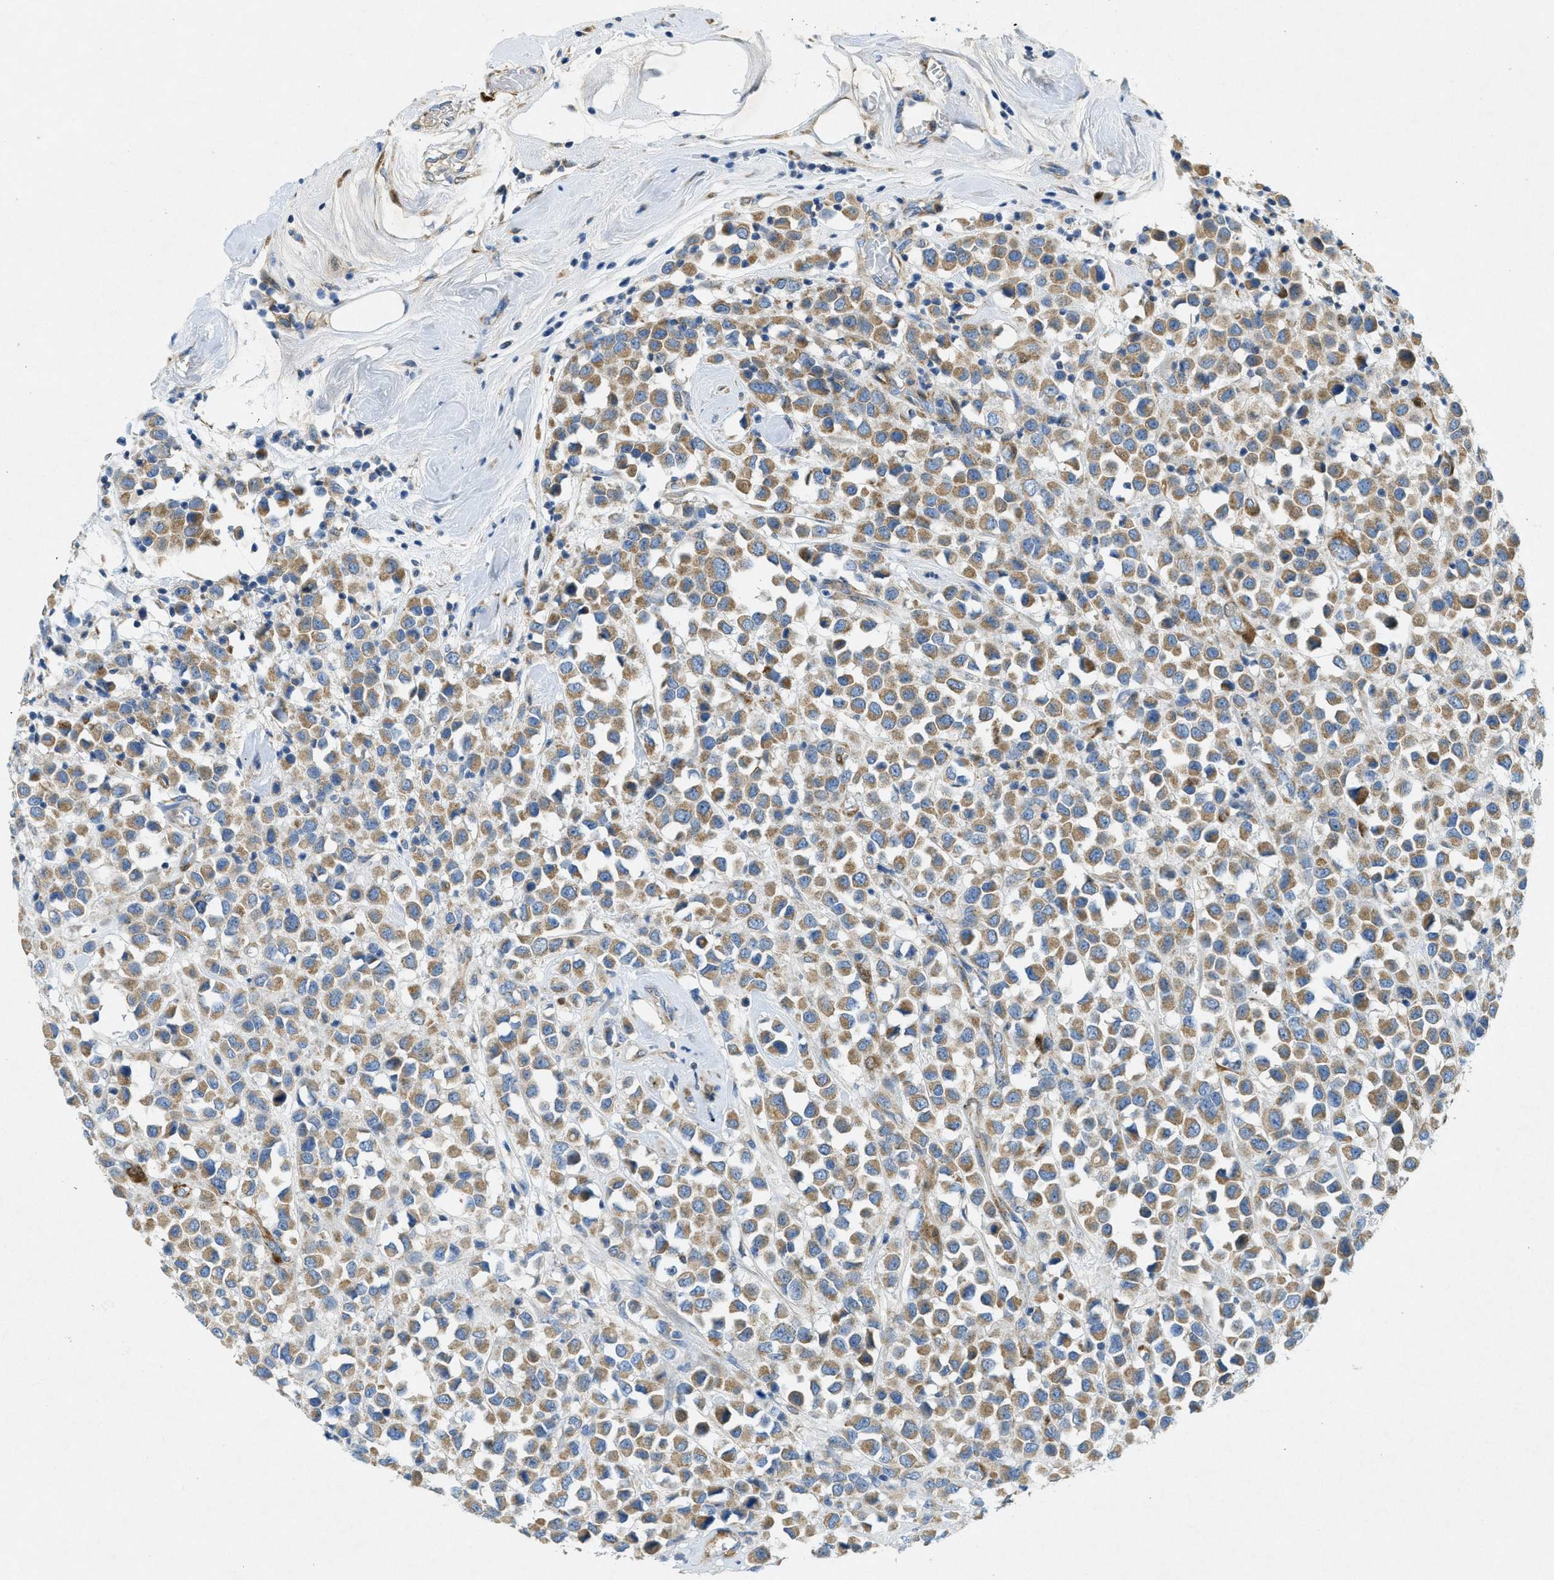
{"staining": {"intensity": "moderate", "quantity": ">75%", "location": "cytoplasmic/membranous"}, "tissue": "breast cancer", "cell_type": "Tumor cells", "image_type": "cancer", "snomed": [{"axis": "morphology", "description": "Duct carcinoma"}, {"axis": "topography", "description": "Breast"}], "caption": "High-power microscopy captured an immunohistochemistry histopathology image of breast cancer, revealing moderate cytoplasmic/membranous positivity in about >75% of tumor cells. (DAB IHC with brightfield microscopy, high magnification).", "gene": "CYGB", "patient": {"sex": "female", "age": 61}}